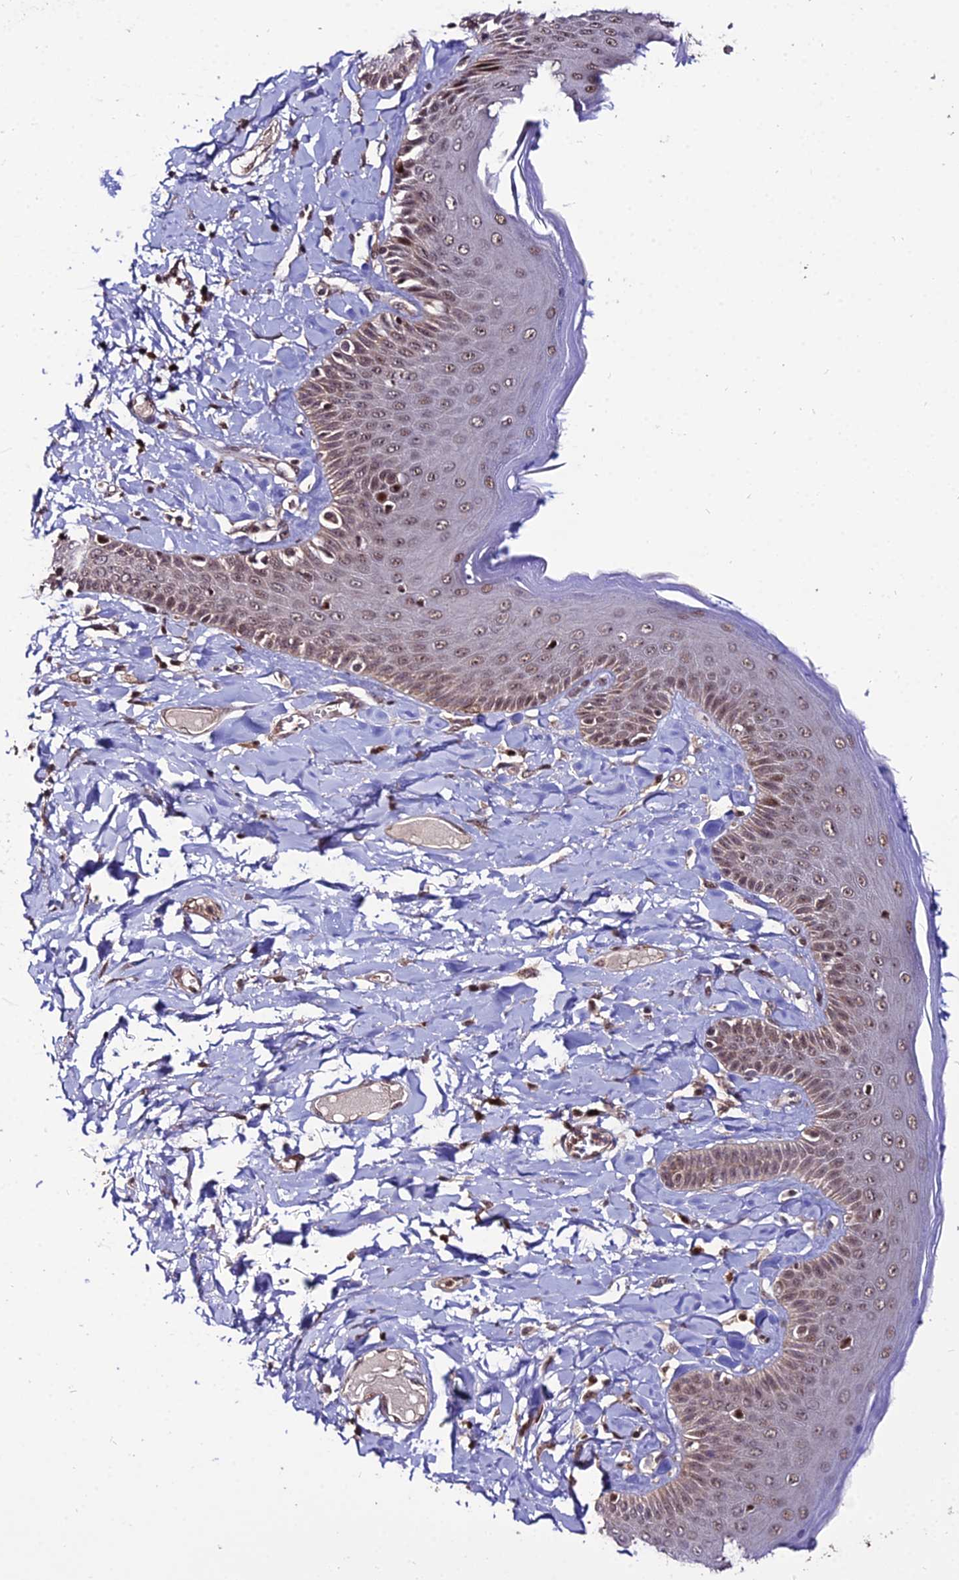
{"staining": {"intensity": "moderate", "quantity": ">75%", "location": "nuclear"}, "tissue": "skin", "cell_type": "Epidermal cells", "image_type": "normal", "snomed": [{"axis": "morphology", "description": "Normal tissue, NOS"}, {"axis": "topography", "description": "Anal"}], "caption": "An IHC histopathology image of unremarkable tissue is shown. Protein staining in brown shows moderate nuclear positivity in skin within epidermal cells.", "gene": "CIB3", "patient": {"sex": "male", "age": 69}}